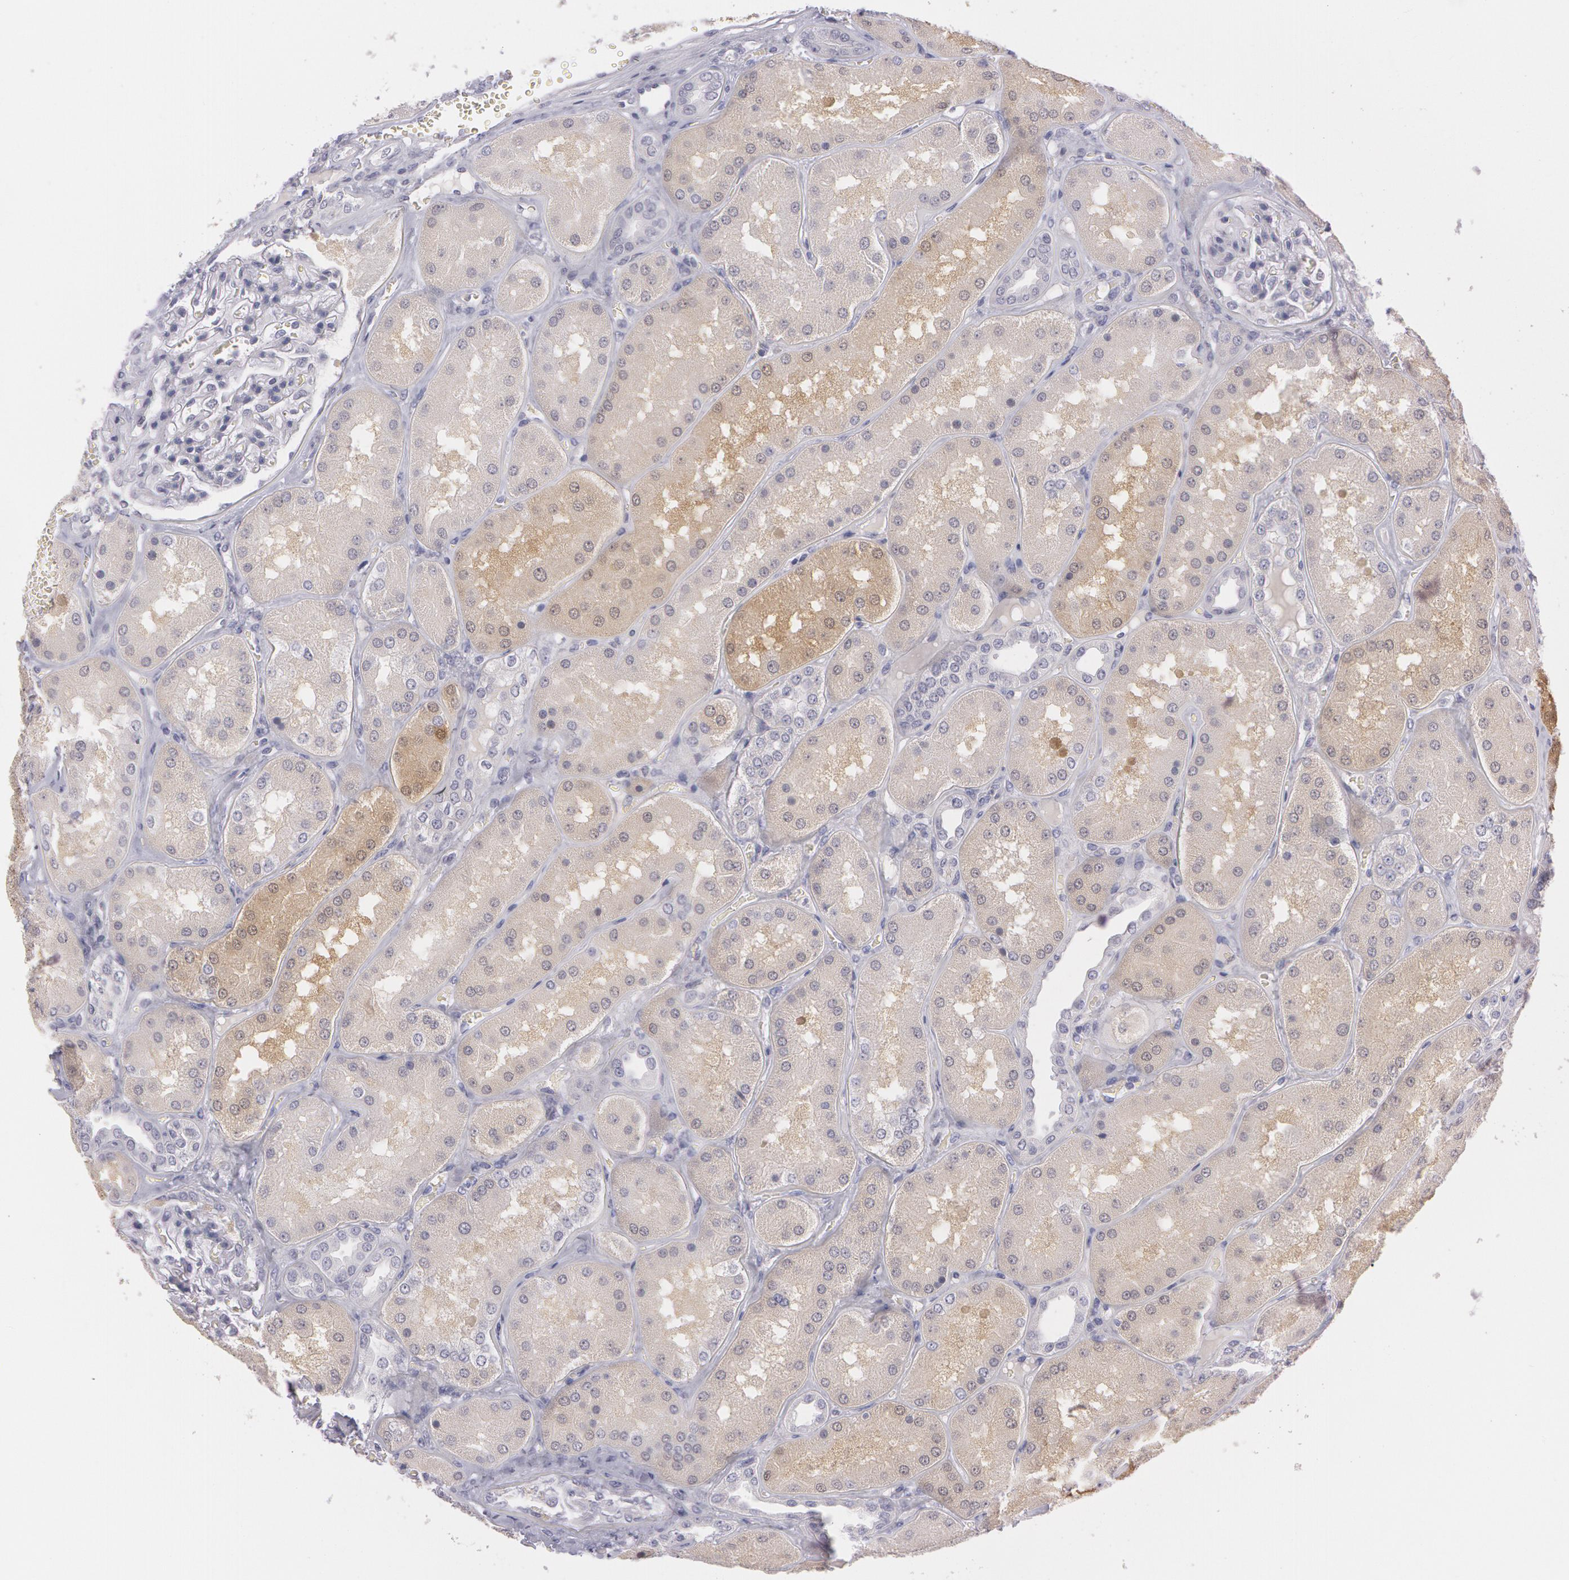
{"staining": {"intensity": "negative", "quantity": "none", "location": "none"}, "tissue": "kidney", "cell_type": "Cells in glomeruli", "image_type": "normal", "snomed": [{"axis": "morphology", "description": "Normal tissue, NOS"}, {"axis": "topography", "description": "Kidney"}], "caption": "This is an immunohistochemistry image of unremarkable kidney. There is no expression in cells in glomeruli.", "gene": "IL1RN", "patient": {"sex": "female", "age": 56}}